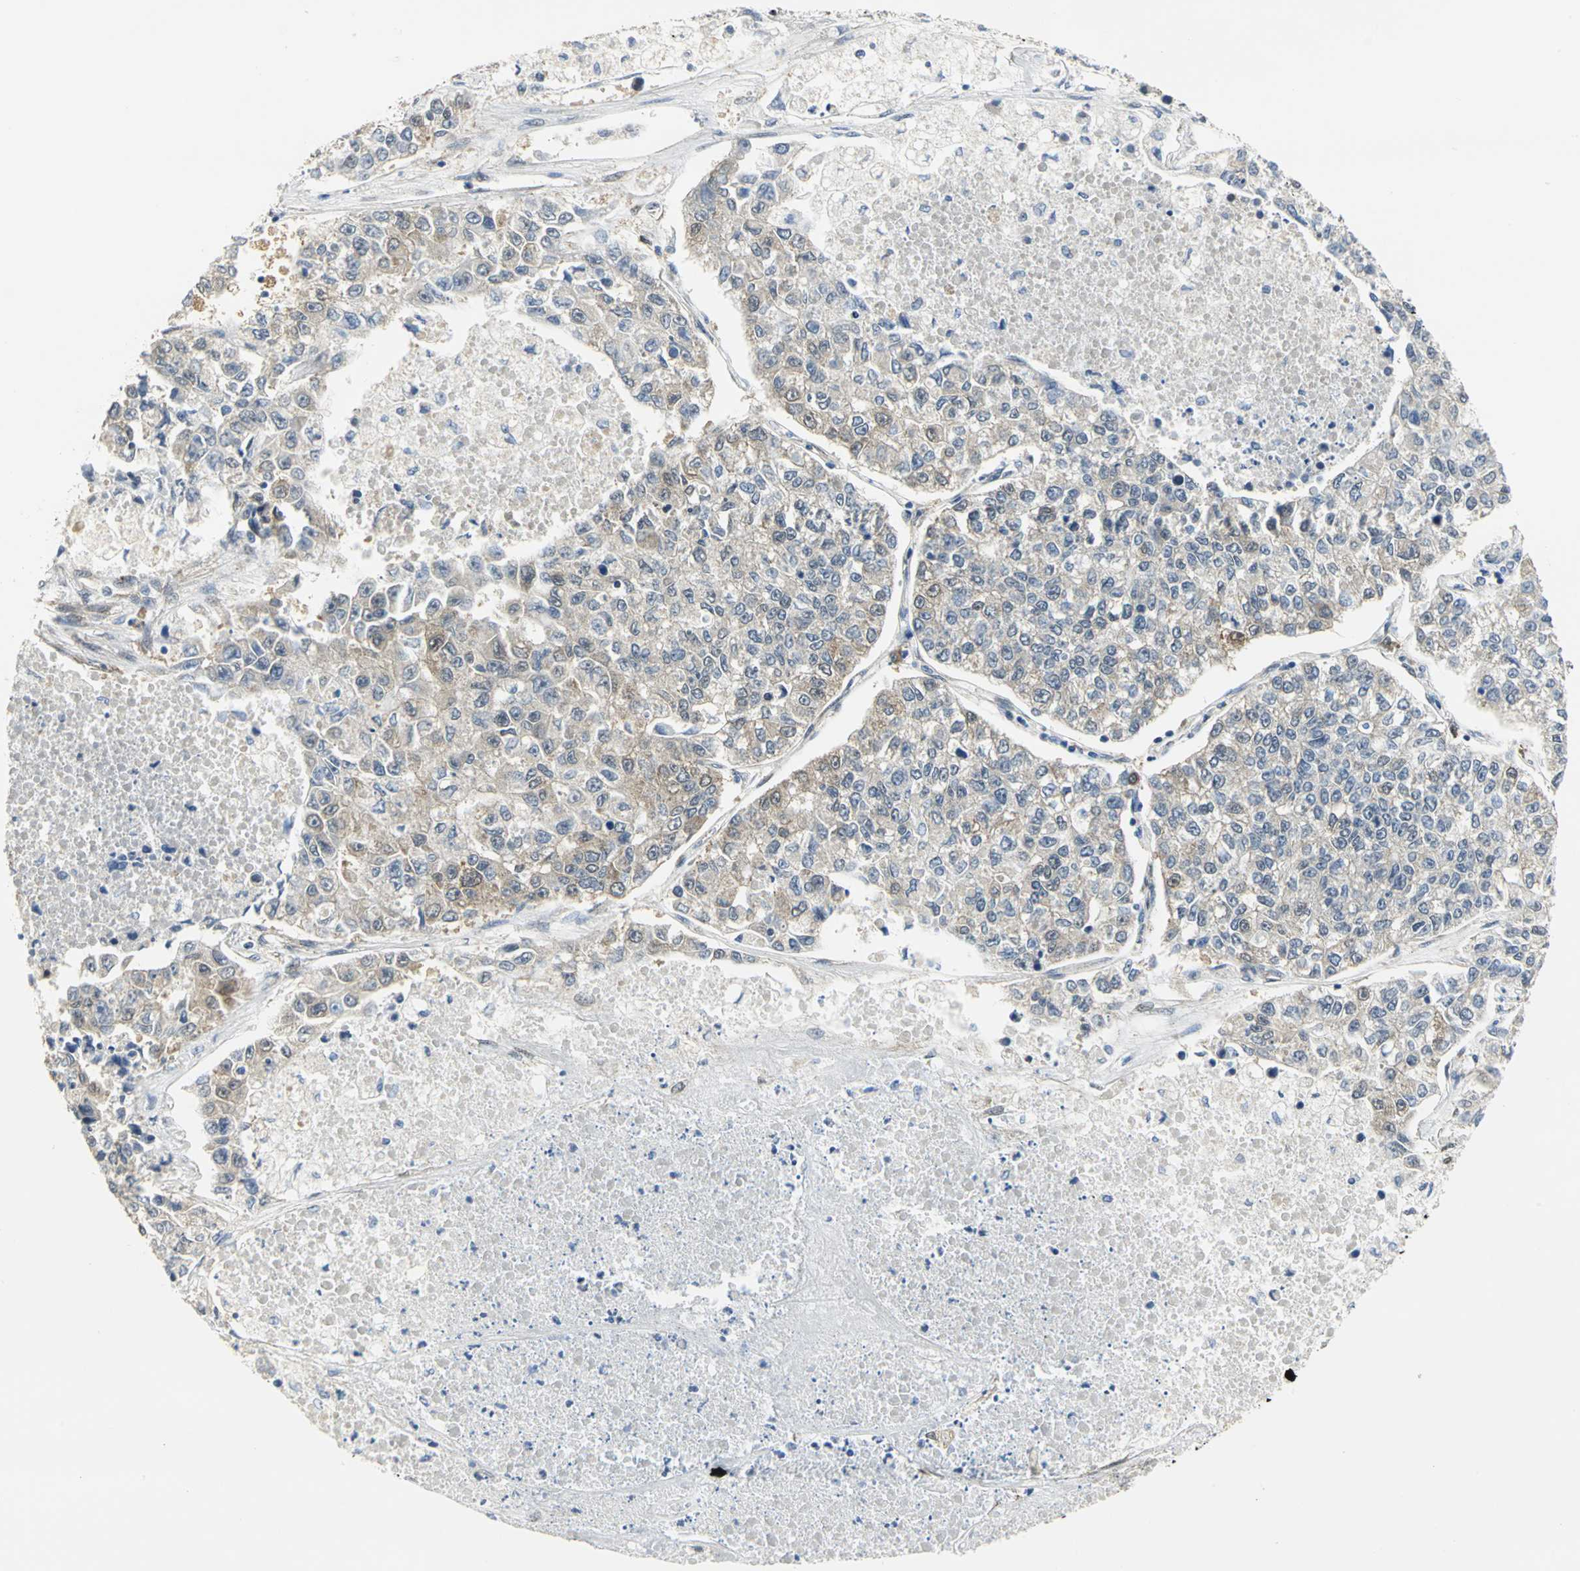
{"staining": {"intensity": "weak", "quantity": "<25%", "location": "cytoplasmic/membranous"}, "tissue": "lung cancer", "cell_type": "Tumor cells", "image_type": "cancer", "snomed": [{"axis": "morphology", "description": "Adenocarcinoma, NOS"}, {"axis": "topography", "description": "Lung"}], "caption": "This is an IHC photomicrograph of human lung adenocarcinoma. There is no expression in tumor cells.", "gene": "PGM3", "patient": {"sex": "male", "age": 49}}